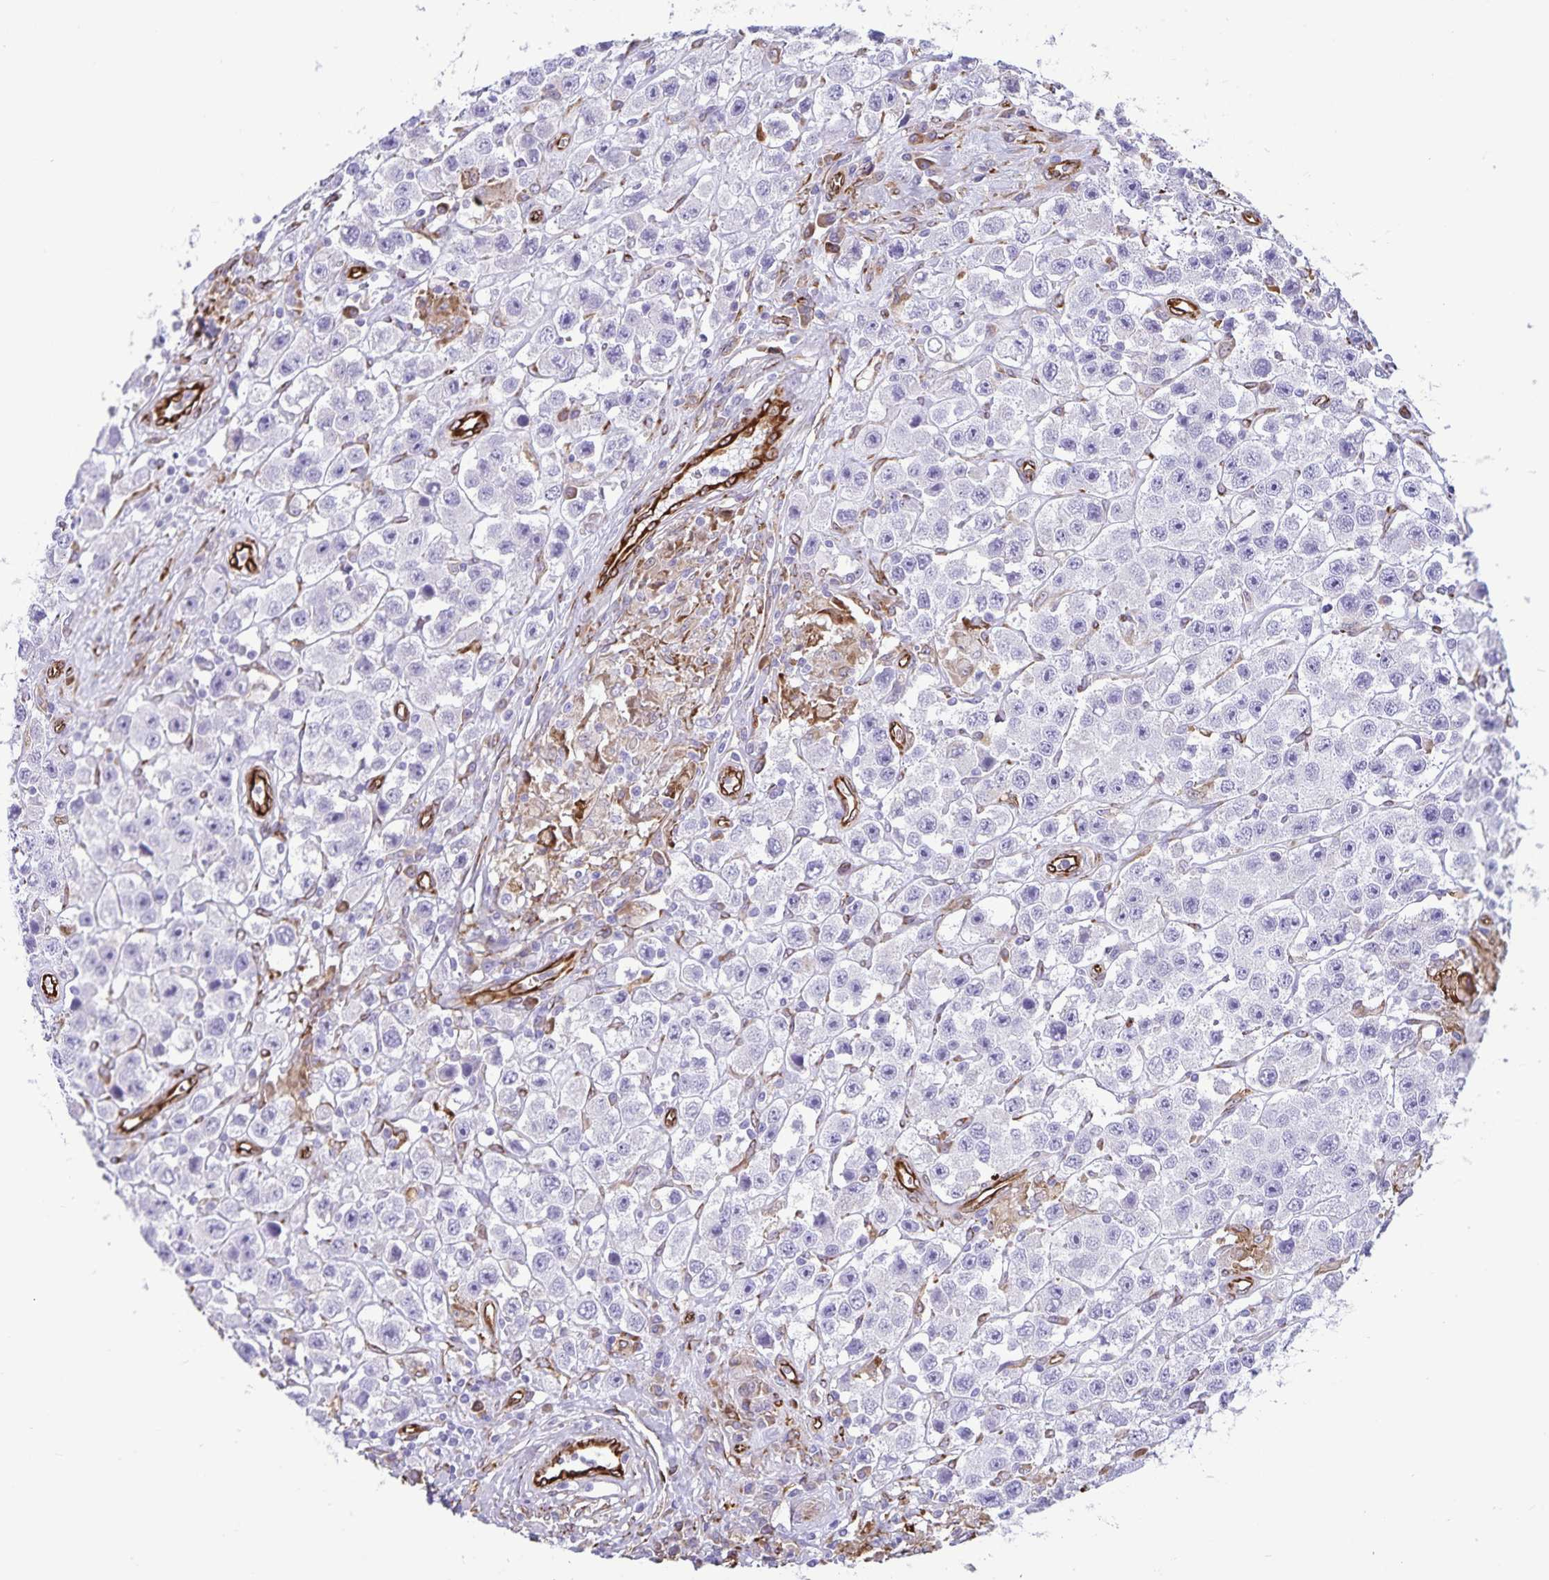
{"staining": {"intensity": "negative", "quantity": "none", "location": "none"}, "tissue": "testis cancer", "cell_type": "Tumor cells", "image_type": "cancer", "snomed": [{"axis": "morphology", "description": "Seminoma, NOS"}, {"axis": "topography", "description": "Testis"}], "caption": "Protein analysis of testis seminoma reveals no significant expression in tumor cells. (IHC, brightfield microscopy, high magnification).", "gene": "RCN1", "patient": {"sex": "male", "age": 45}}